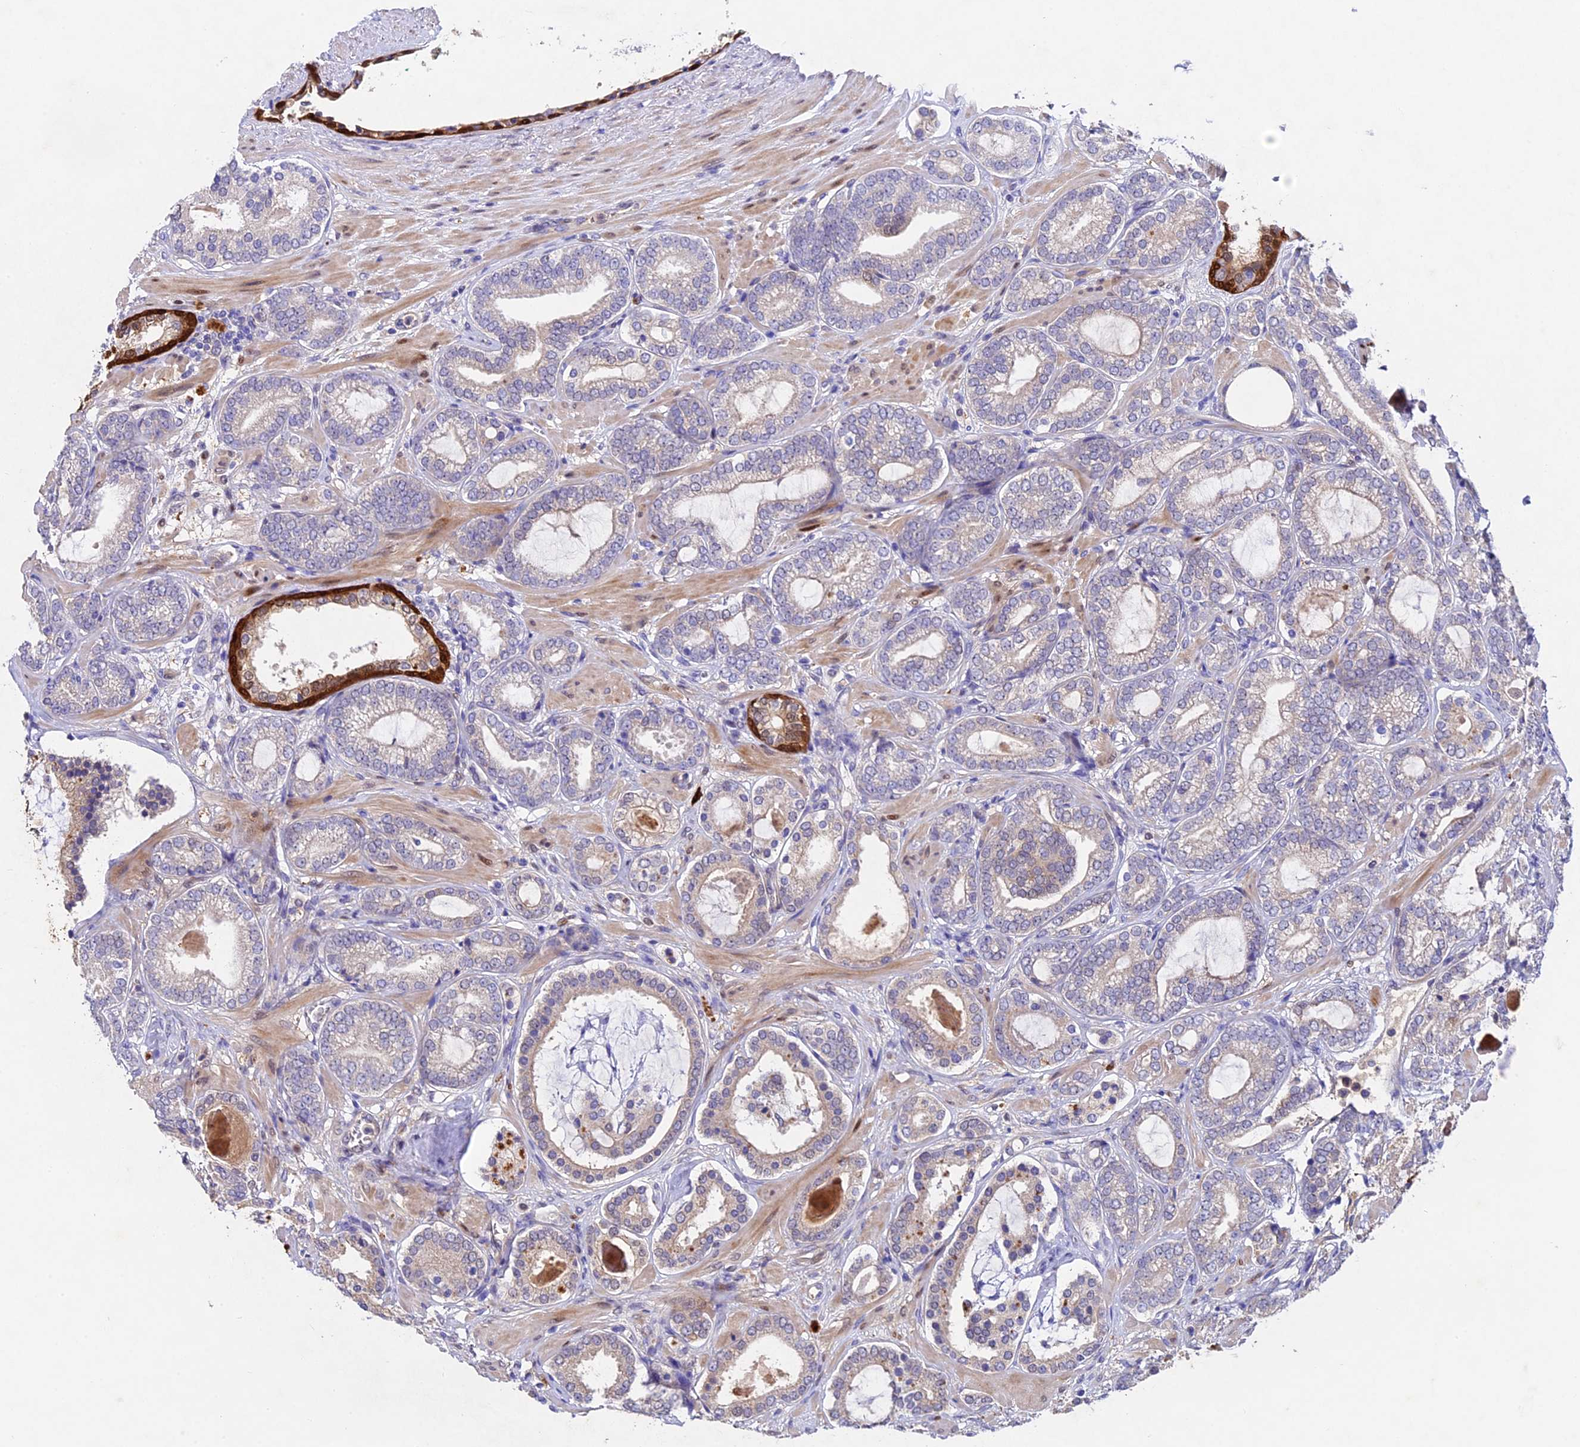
{"staining": {"intensity": "negative", "quantity": "none", "location": "none"}, "tissue": "prostate cancer", "cell_type": "Tumor cells", "image_type": "cancer", "snomed": [{"axis": "morphology", "description": "Adenocarcinoma, High grade"}, {"axis": "topography", "description": "Prostate"}], "caption": "DAB (3,3'-diaminobenzidine) immunohistochemical staining of prostate adenocarcinoma (high-grade) displays no significant positivity in tumor cells.", "gene": "TGDS", "patient": {"sex": "male", "age": 60}}